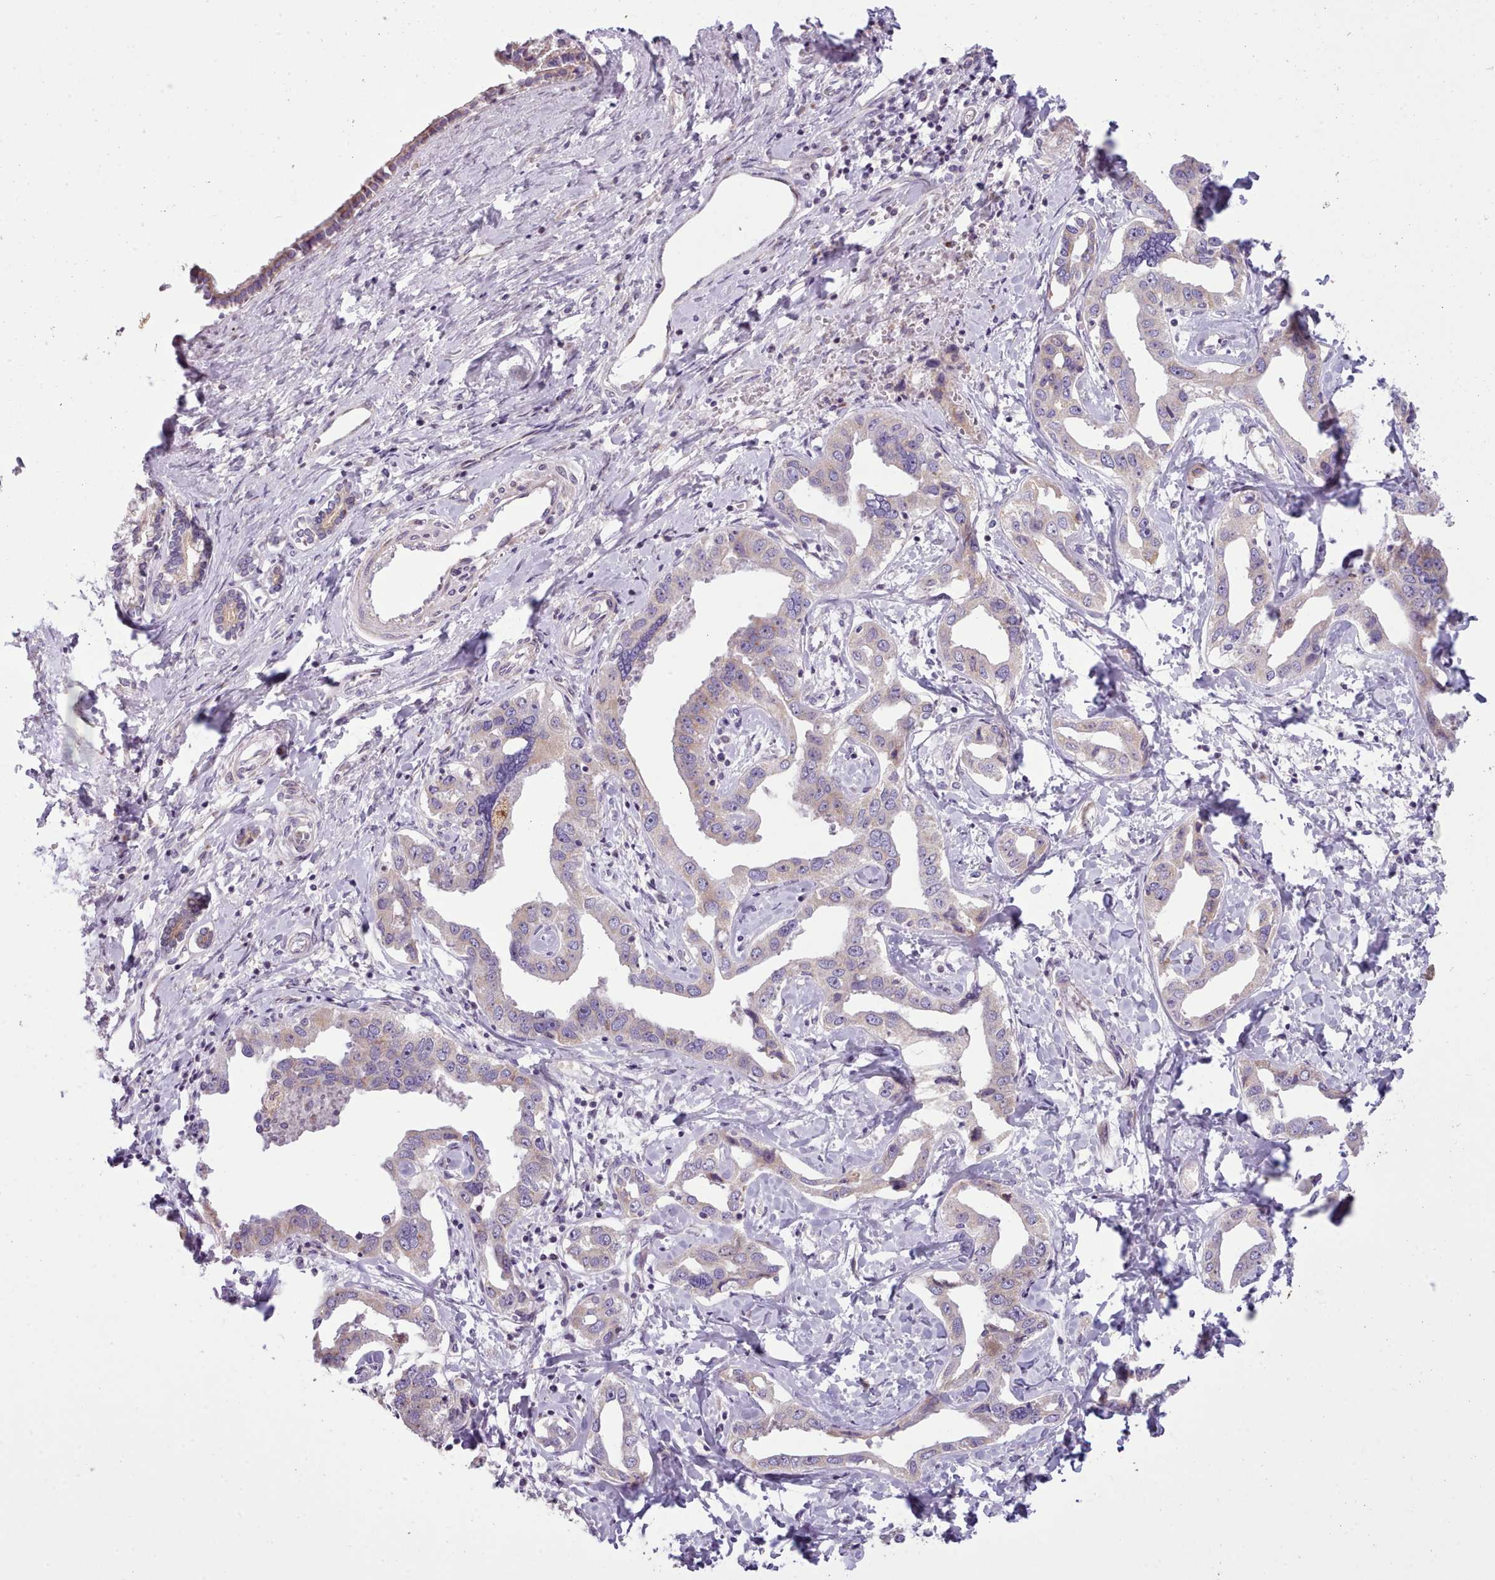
{"staining": {"intensity": "weak", "quantity": "<25%", "location": "cytoplasmic/membranous"}, "tissue": "liver cancer", "cell_type": "Tumor cells", "image_type": "cancer", "snomed": [{"axis": "morphology", "description": "Cholangiocarcinoma"}, {"axis": "topography", "description": "Liver"}], "caption": "Protein analysis of liver cholangiocarcinoma shows no significant positivity in tumor cells.", "gene": "SLC52A3", "patient": {"sex": "male", "age": 59}}